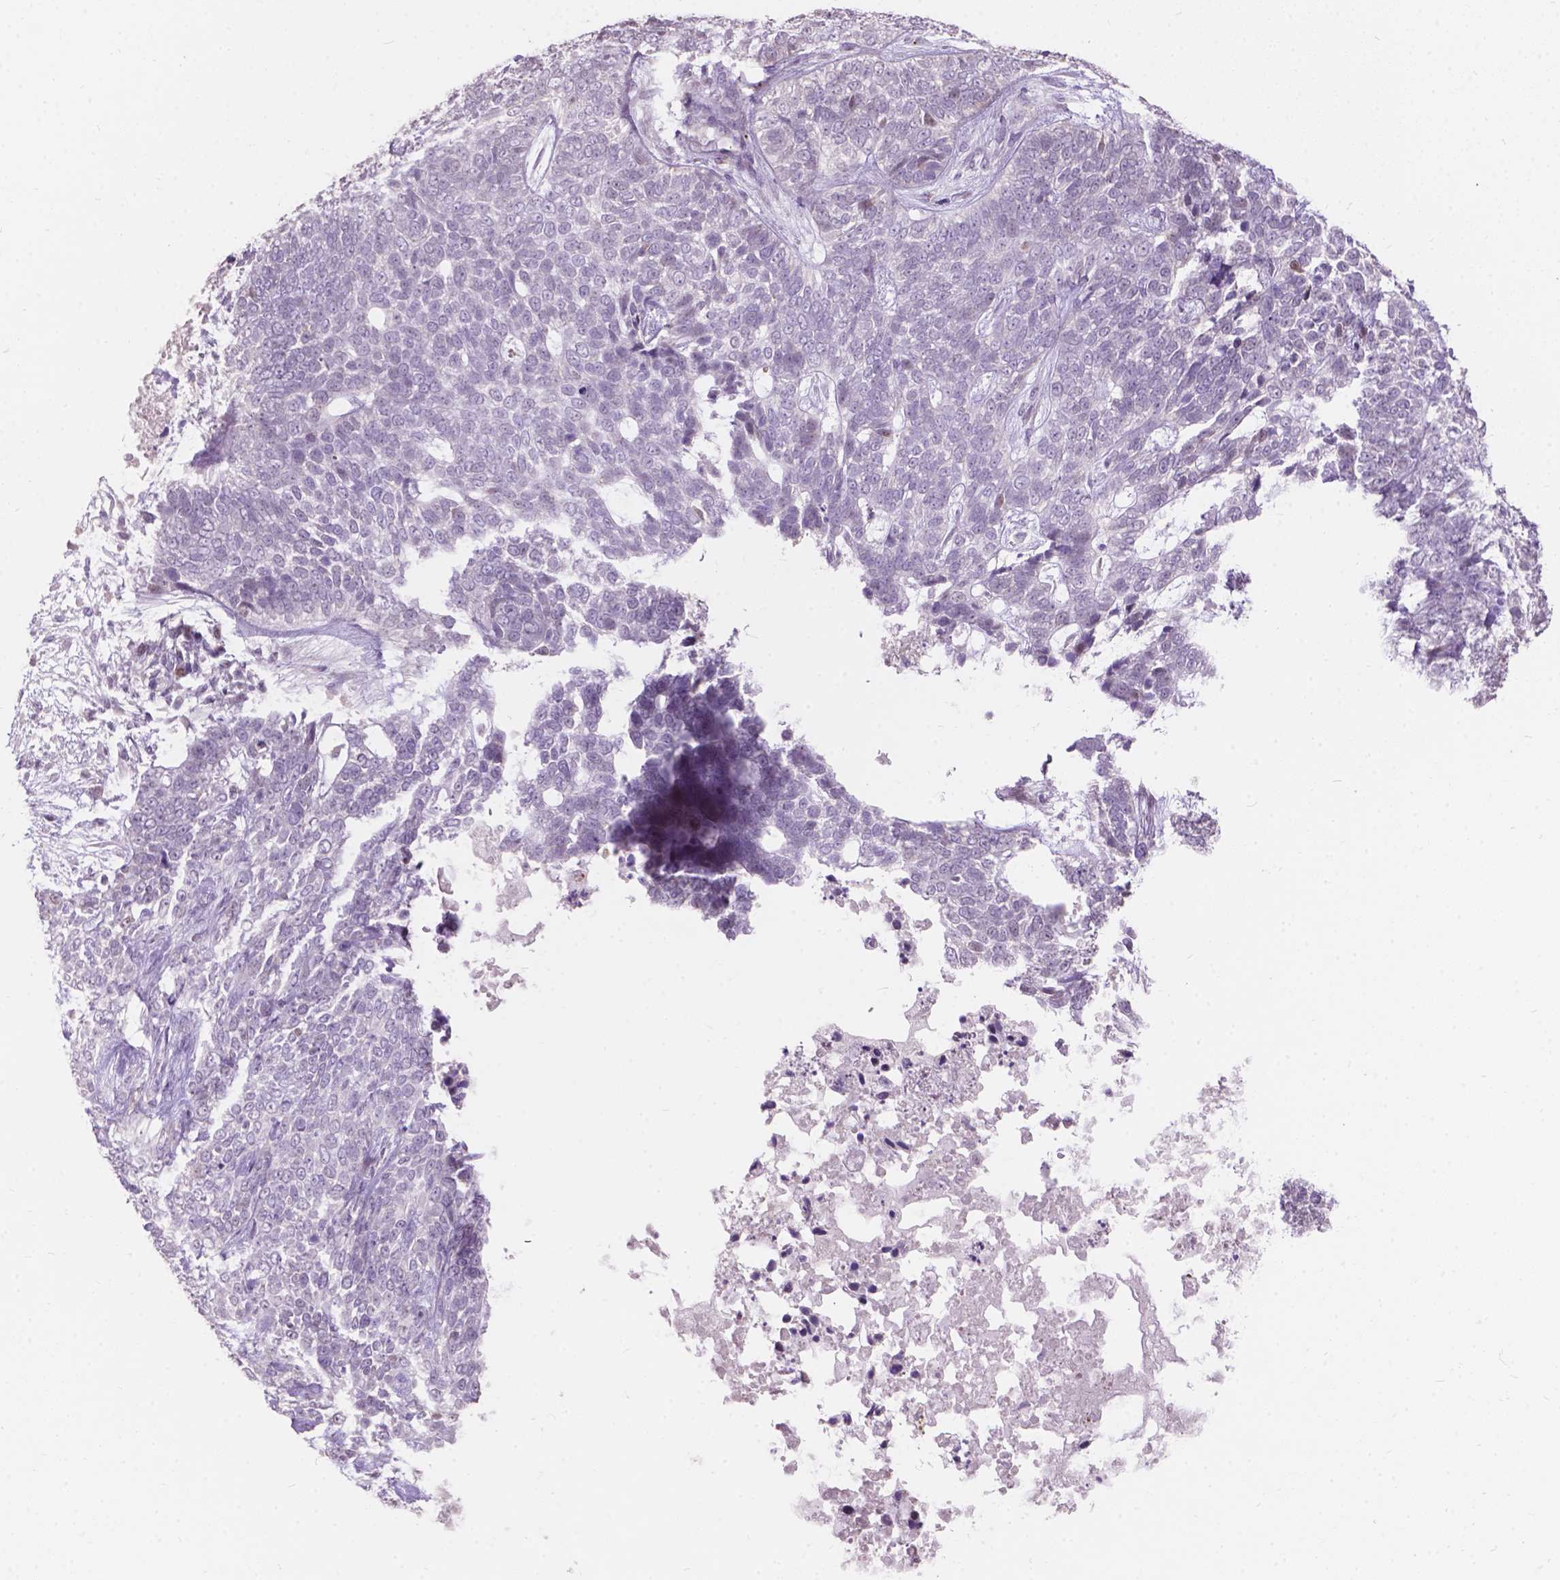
{"staining": {"intensity": "negative", "quantity": "none", "location": "none"}, "tissue": "skin cancer", "cell_type": "Tumor cells", "image_type": "cancer", "snomed": [{"axis": "morphology", "description": "Basal cell carcinoma"}, {"axis": "topography", "description": "Skin"}], "caption": "Tumor cells show no significant protein positivity in skin cancer.", "gene": "MYH14", "patient": {"sex": "female", "age": 69}}